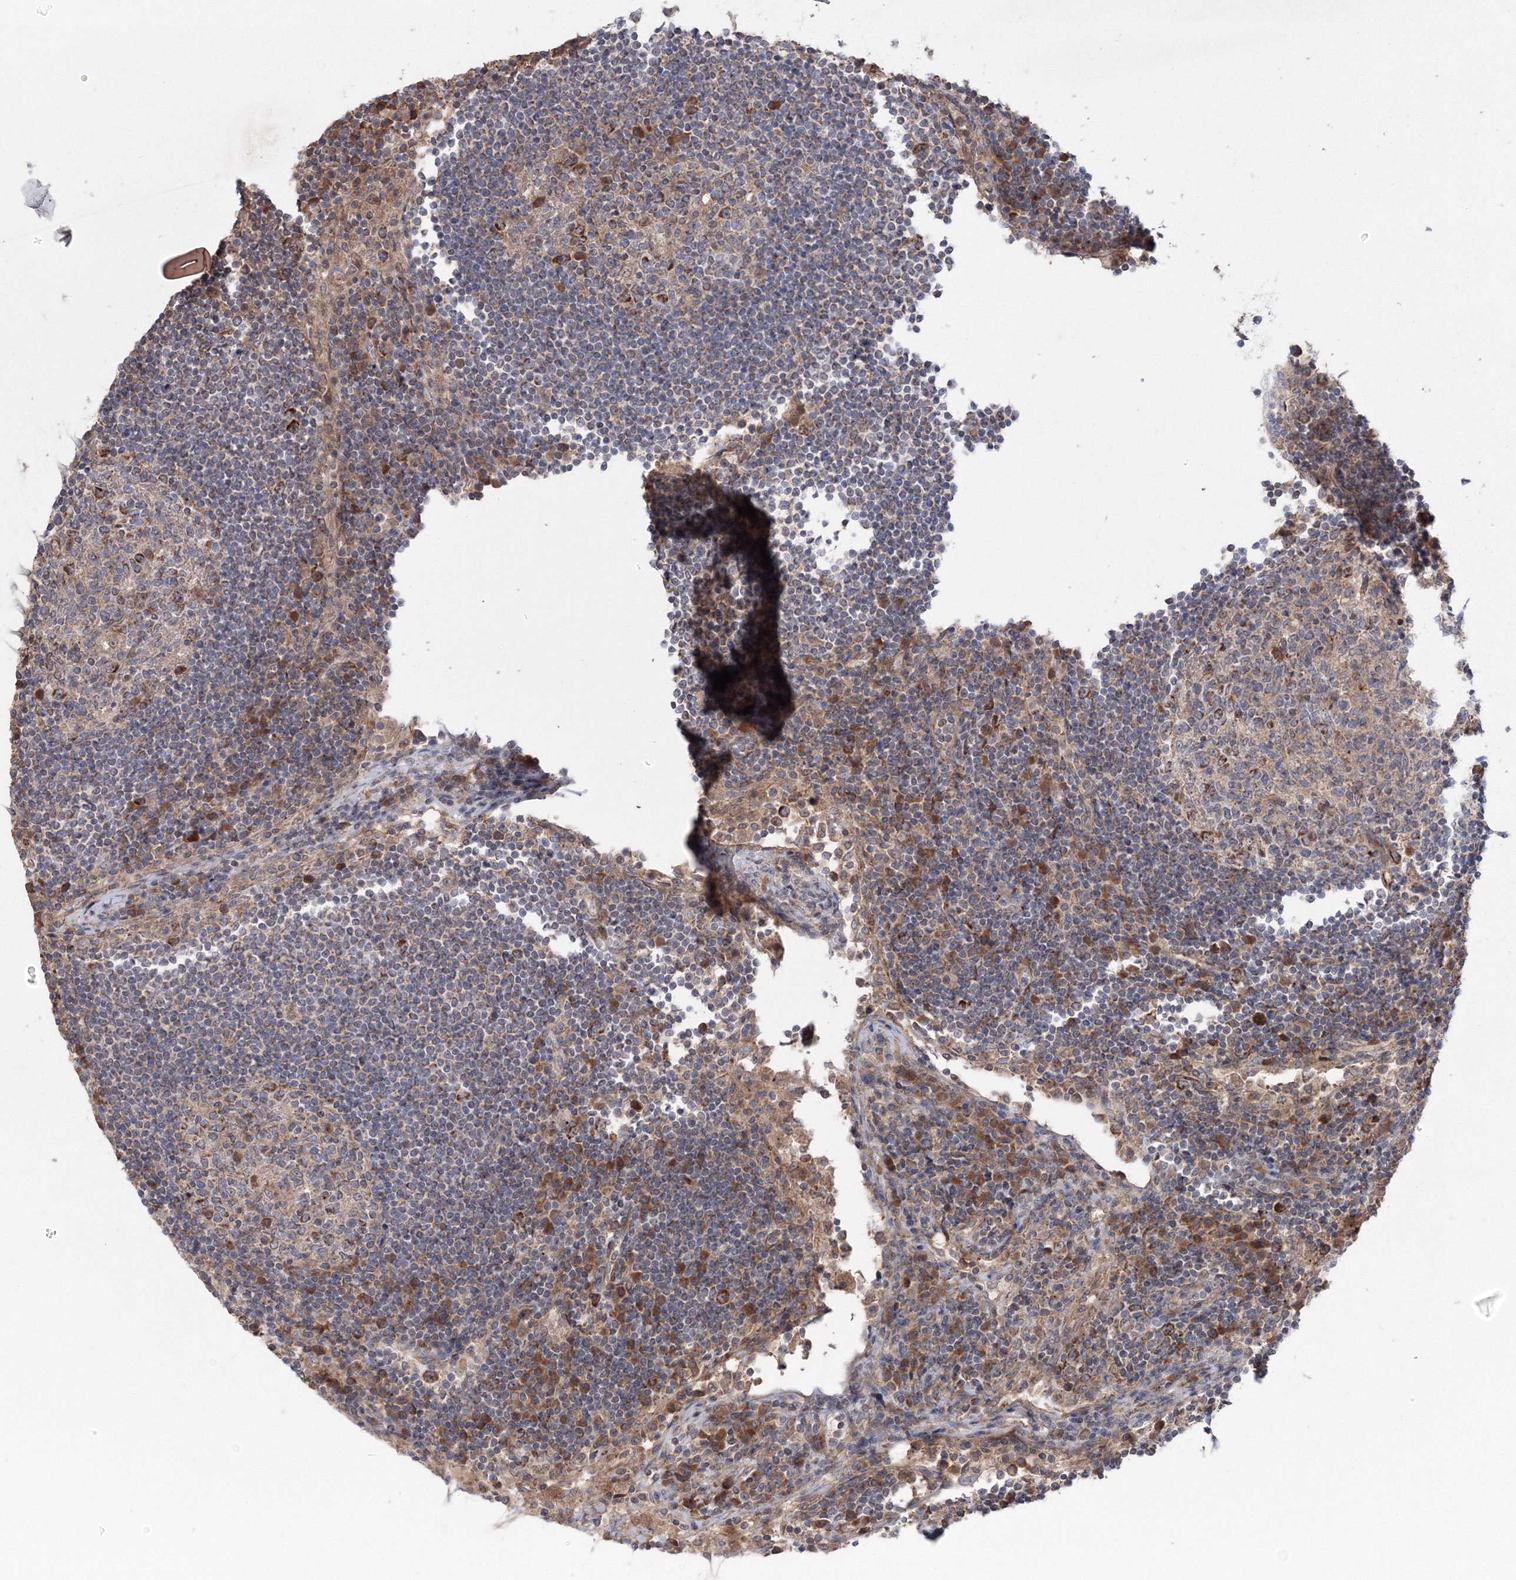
{"staining": {"intensity": "strong", "quantity": "<25%", "location": "cytoplasmic/membranous"}, "tissue": "lymph node", "cell_type": "Germinal center cells", "image_type": "normal", "snomed": [{"axis": "morphology", "description": "Normal tissue, NOS"}, {"axis": "topography", "description": "Lymph node"}], "caption": "Immunohistochemical staining of normal lymph node exhibits medium levels of strong cytoplasmic/membranous positivity in about <25% of germinal center cells. Using DAB (3,3'-diaminobenzidine) (brown) and hematoxylin (blue) stains, captured at high magnification using brightfield microscopy.", "gene": "NOA1", "patient": {"sex": "female", "age": 53}}